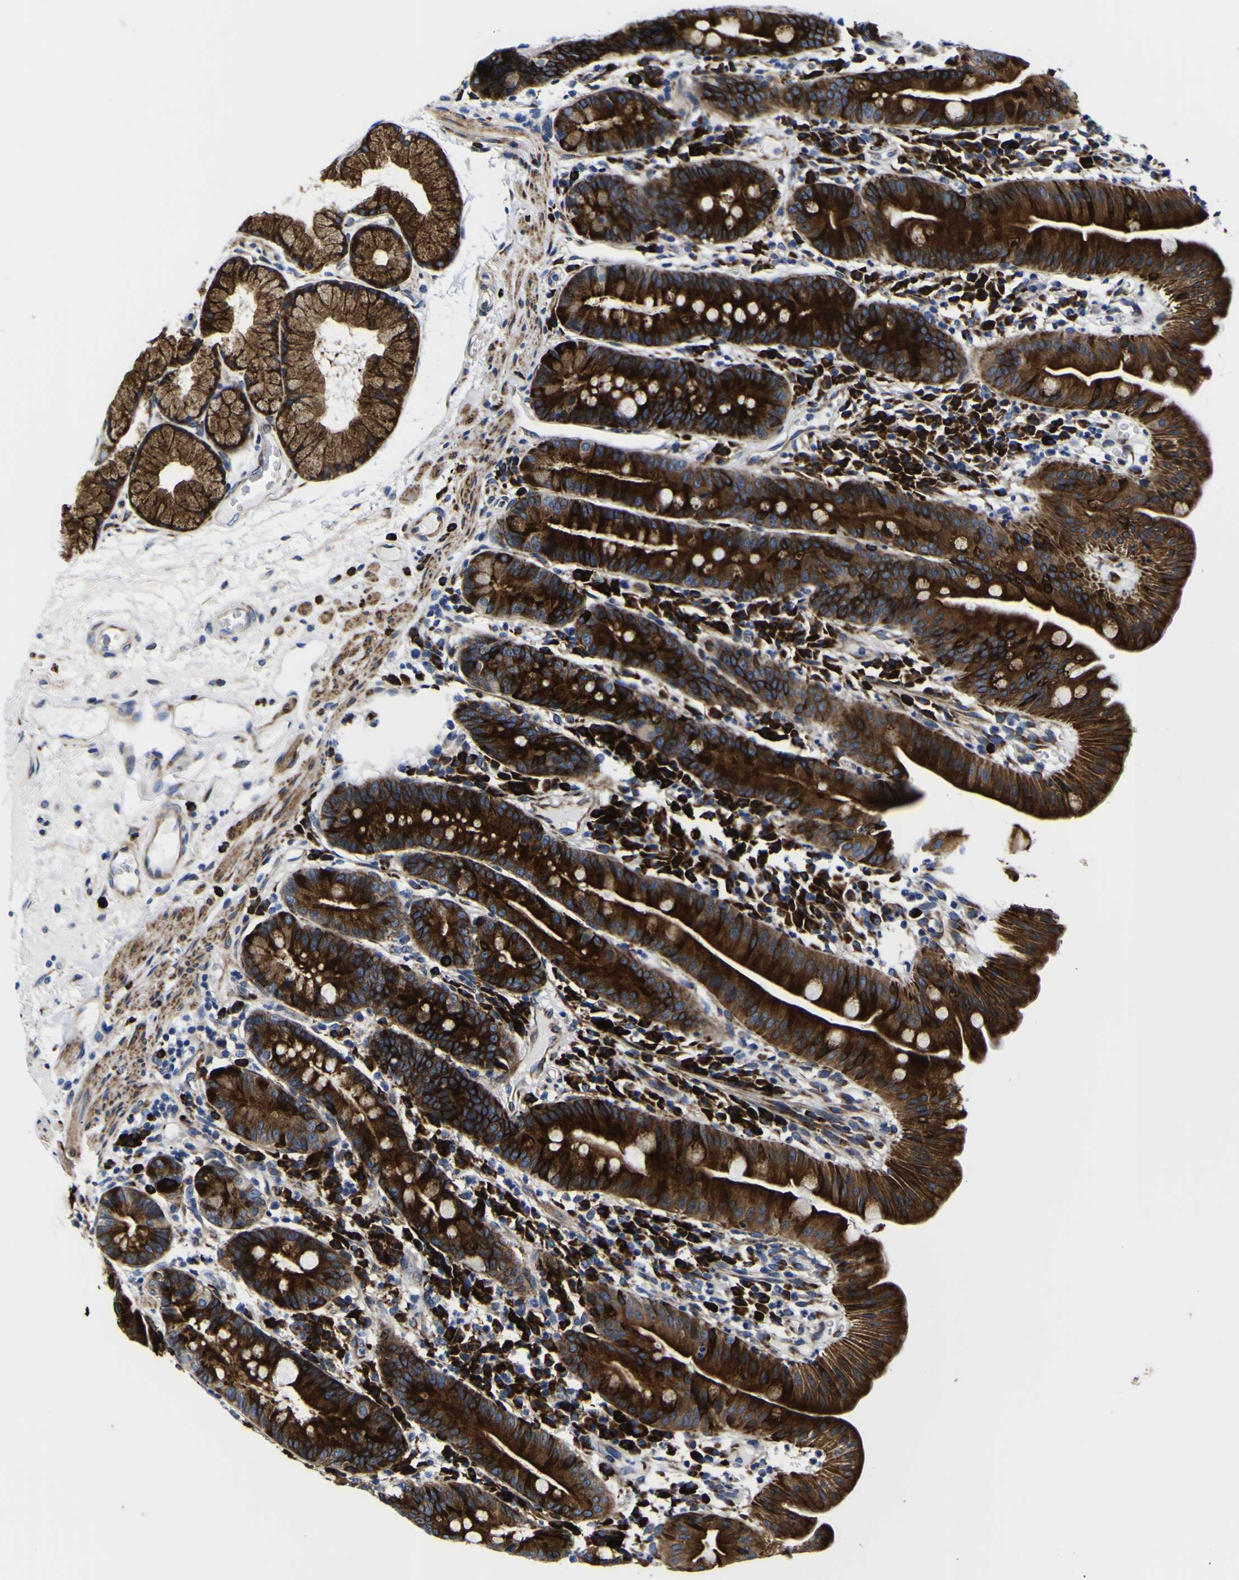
{"staining": {"intensity": "strong", "quantity": ">75%", "location": "cytoplasmic/membranous"}, "tissue": "duodenum", "cell_type": "Glandular cells", "image_type": "normal", "snomed": [{"axis": "morphology", "description": "Normal tissue, NOS"}, {"axis": "topography", "description": "Duodenum"}], "caption": "IHC of normal human duodenum reveals high levels of strong cytoplasmic/membranous positivity in about >75% of glandular cells.", "gene": "SCD", "patient": {"sex": "male", "age": 50}}